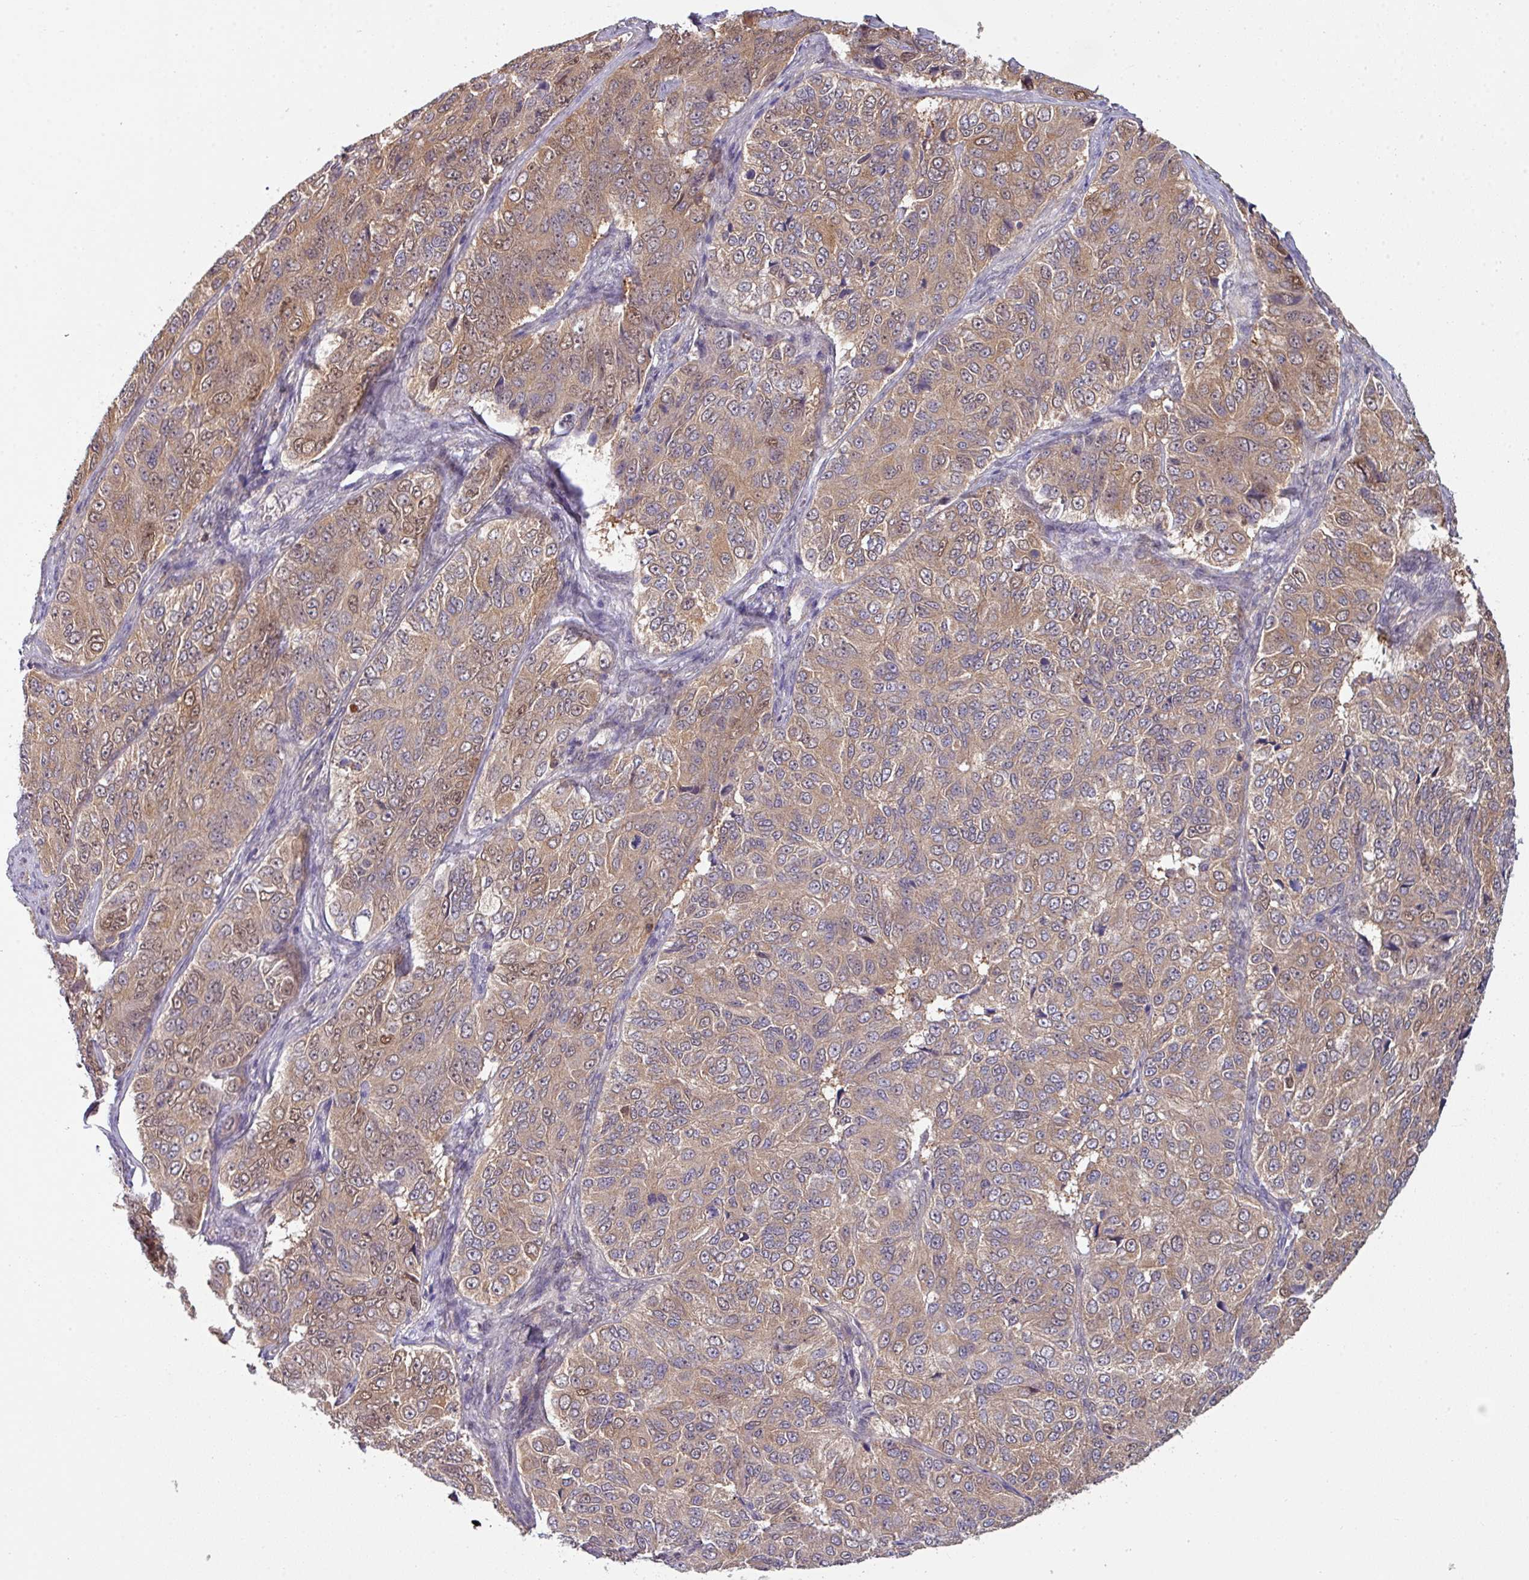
{"staining": {"intensity": "moderate", "quantity": ">75%", "location": "cytoplasmic/membranous"}, "tissue": "ovarian cancer", "cell_type": "Tumor cells", "image_type": "cancer", "snomed": [{"axis": "morphology", "description": "Carcinoma, endometroid"}, {"axis": "topography", "description": "Ovary"}], "caption": "Endometroid carcinoma (ovarian) stained with immunohistochemistry demonstrates moderate cytoplasmic/membranous staining in about >75% of tumor cells.", "gene": "SLAMF6", "patient": {"sex": "female", "age": 51}}